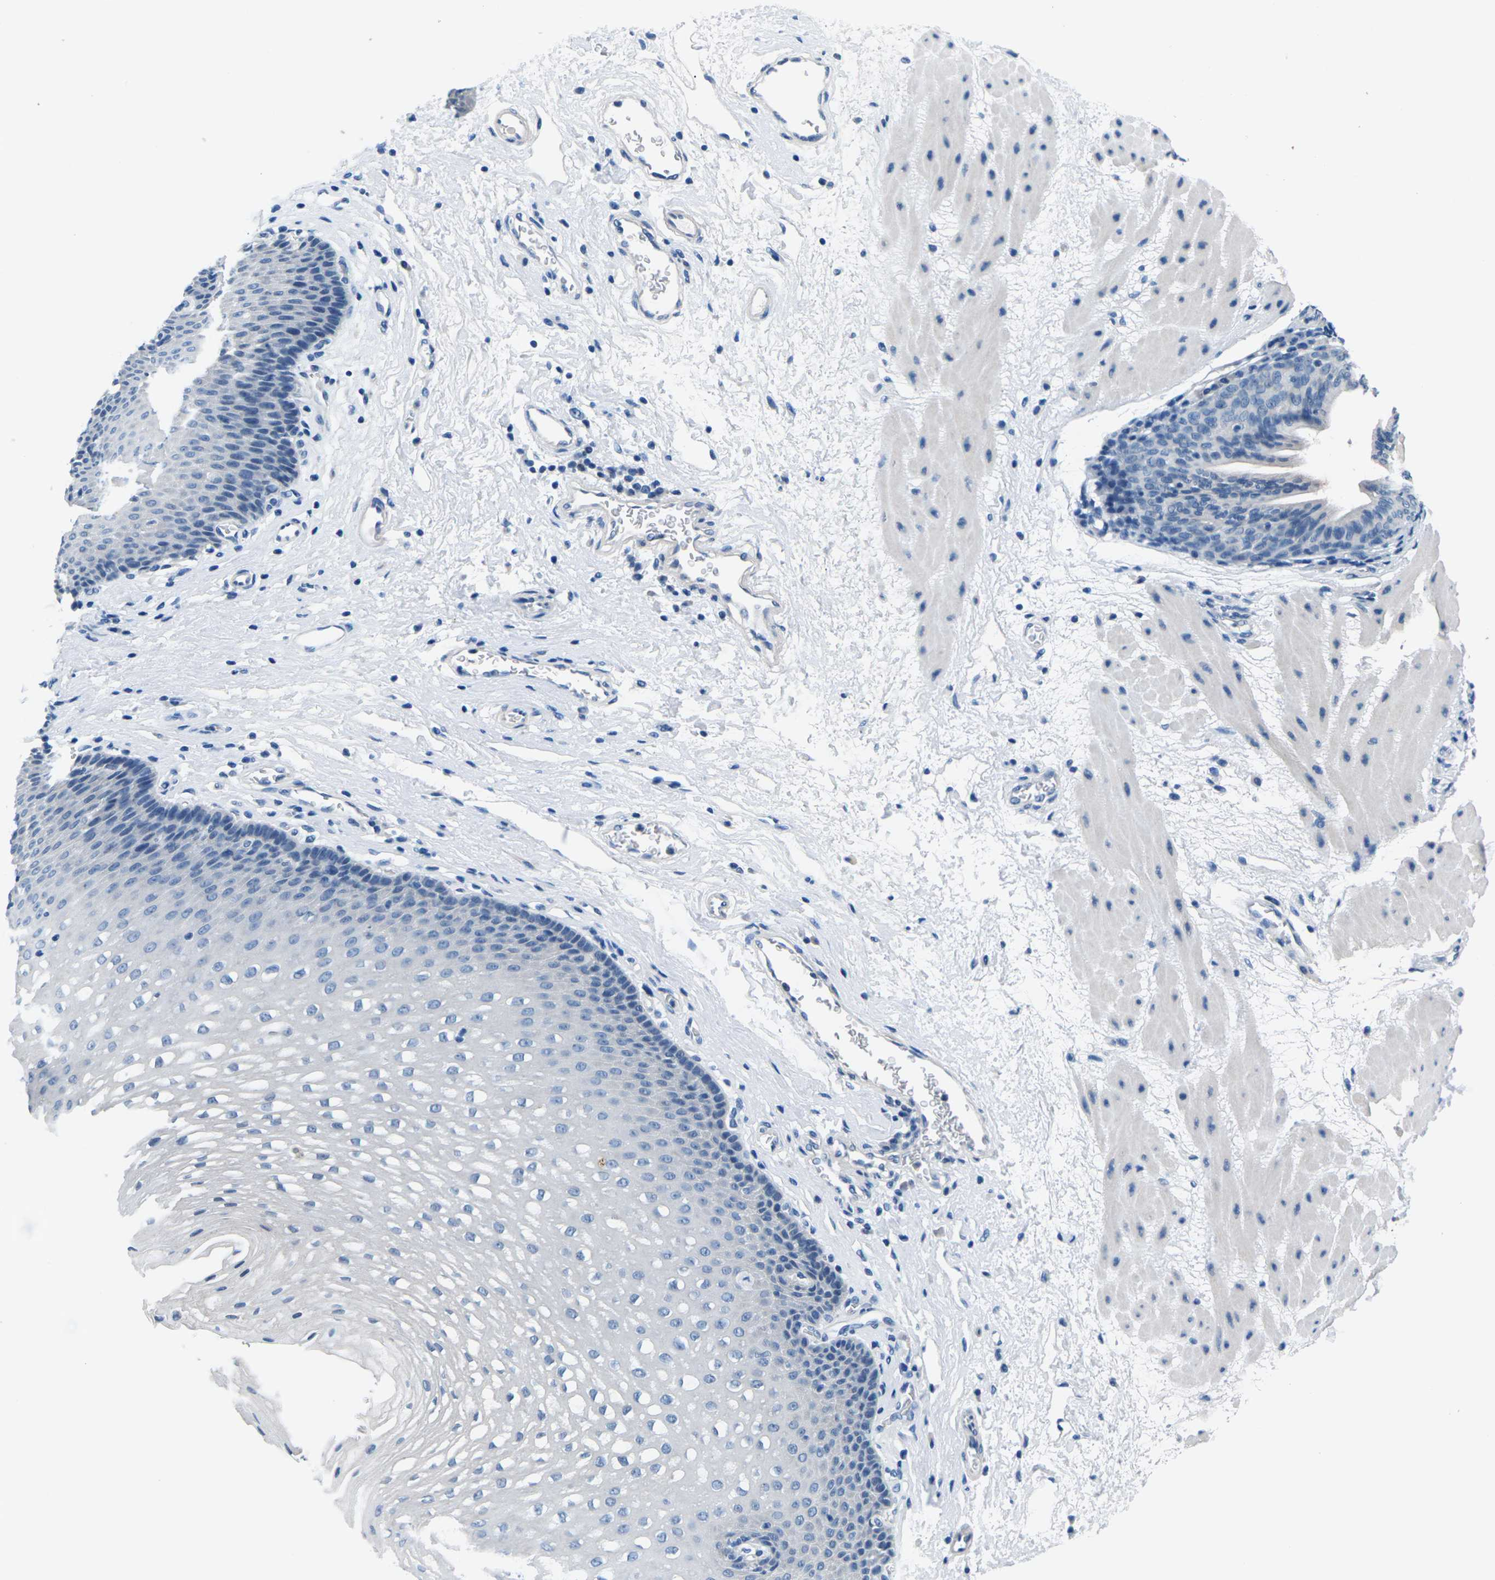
{"staining": {"intensity": "negative", "quantity": "none", "location": "none"}, "tissue": "esophagus", "cell_type": "Squamous epithelial cells", "image_type": "normal", "snomed": [{"axis": "morphology", "description": "Normal tissue, NOS"}, {"axis": "topography", "description": "Esophagus"}], "caption": "Squamous epithelial cells are negative for brown protein staining in unremarkable esophagus.", "gene": "UMOD", "patient": {"sex": "male", "age": 48}}